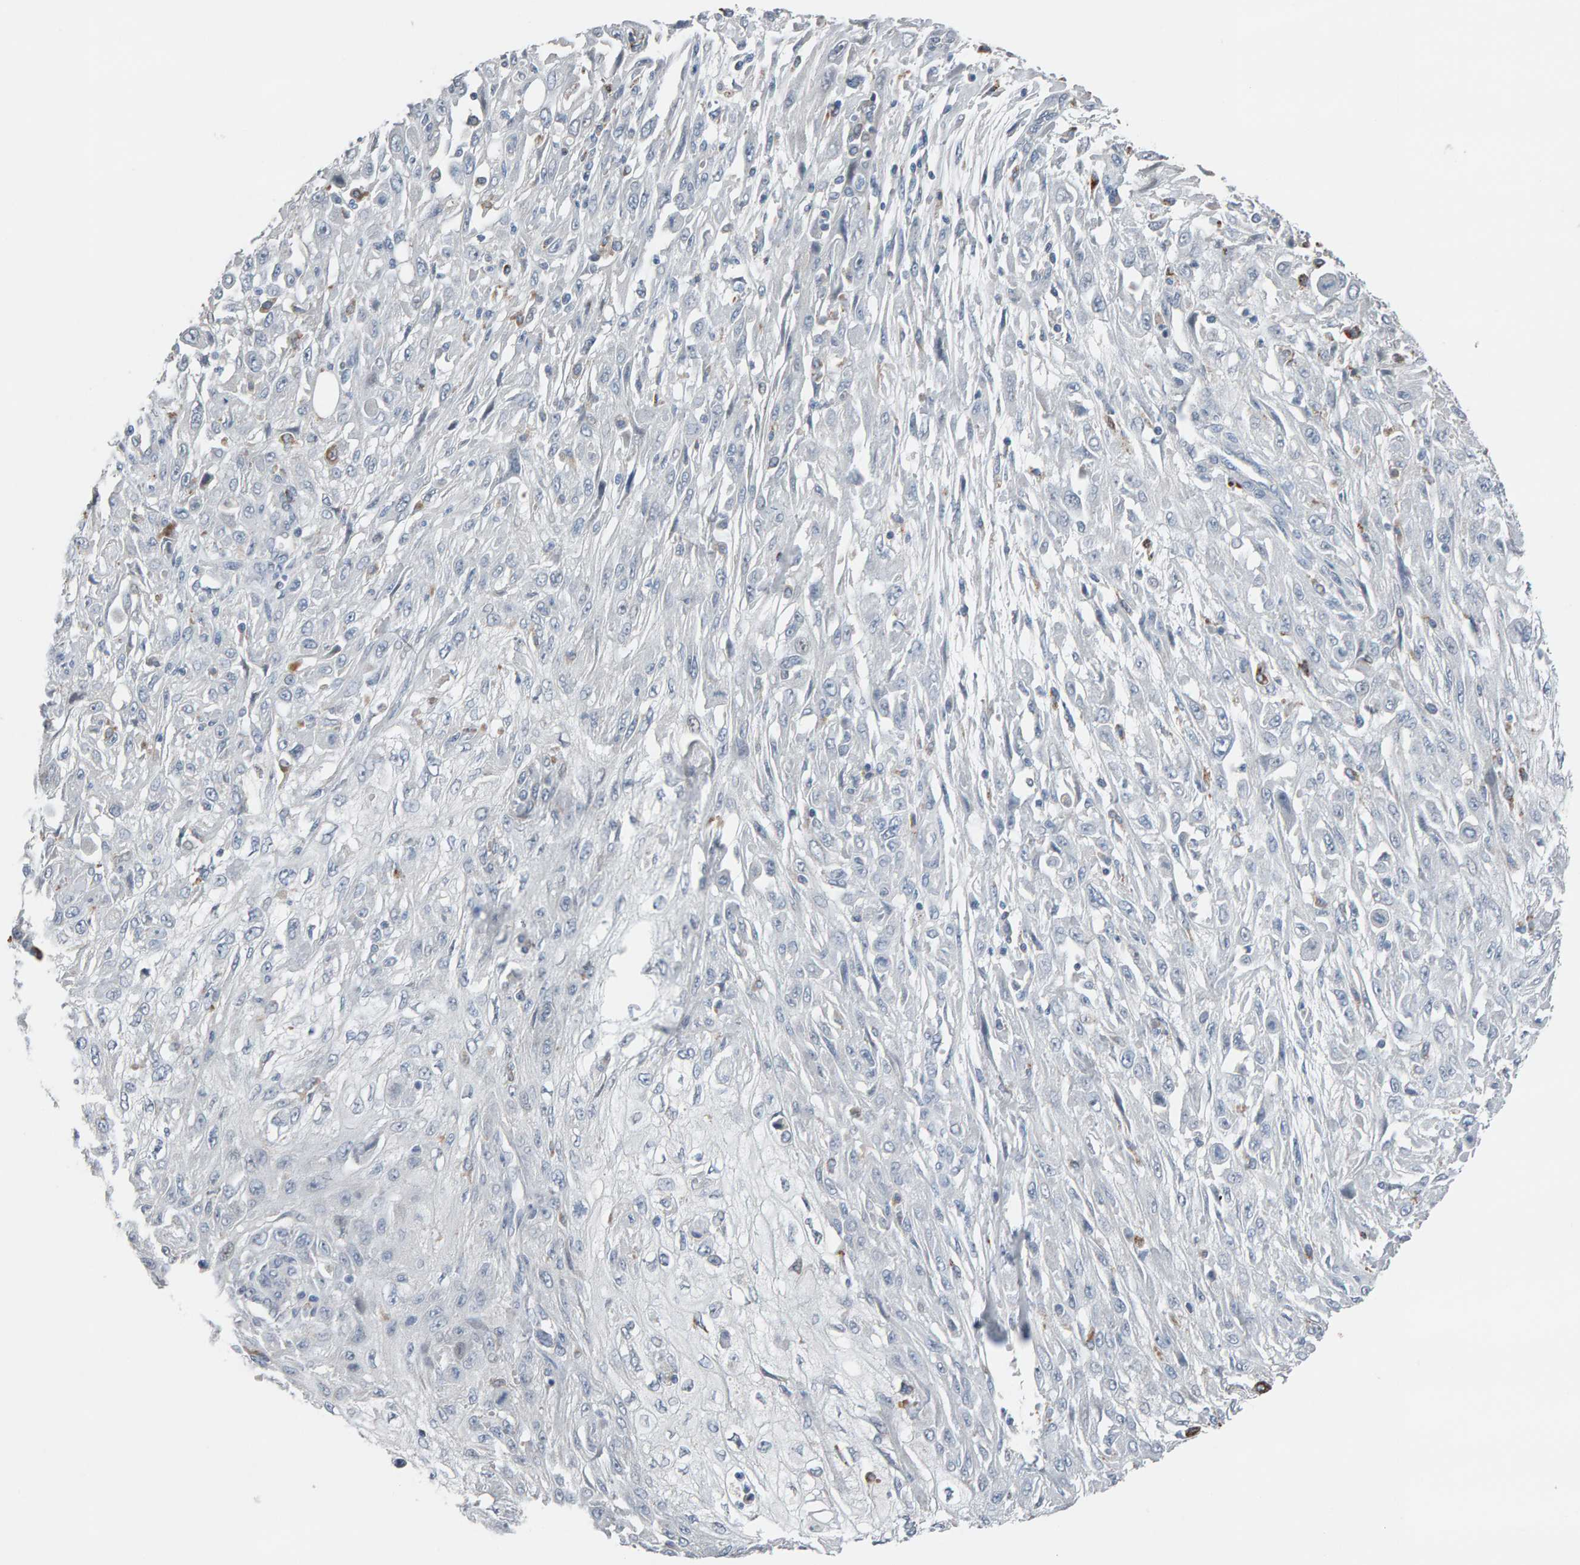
{"staining": {"intensity": "negative", "quantity": "none", "location": "none"}, "tissue": "skin cancer", "cell_type": "Tumor cells", "image_type": "cancer", "snomed": [{"axis": "morphology", "description": "Squamous cell carcinoma, NOS"}, {"axis": "morphology", "description": "Squamous cell carcinoma, metastatic, NOS"}, {"axis": "topography", "description": "Skin"}, {"axis": "topography", "description": "Lymph node"}], "caption": "High power microscopy micrograph of an IHC micrograph of metastatic squamous cell carcinoma (skin), revealing no significant positivity in tumor cells.", "gene": "IPPK", "patient": {"sex": "male", "age": 75}}